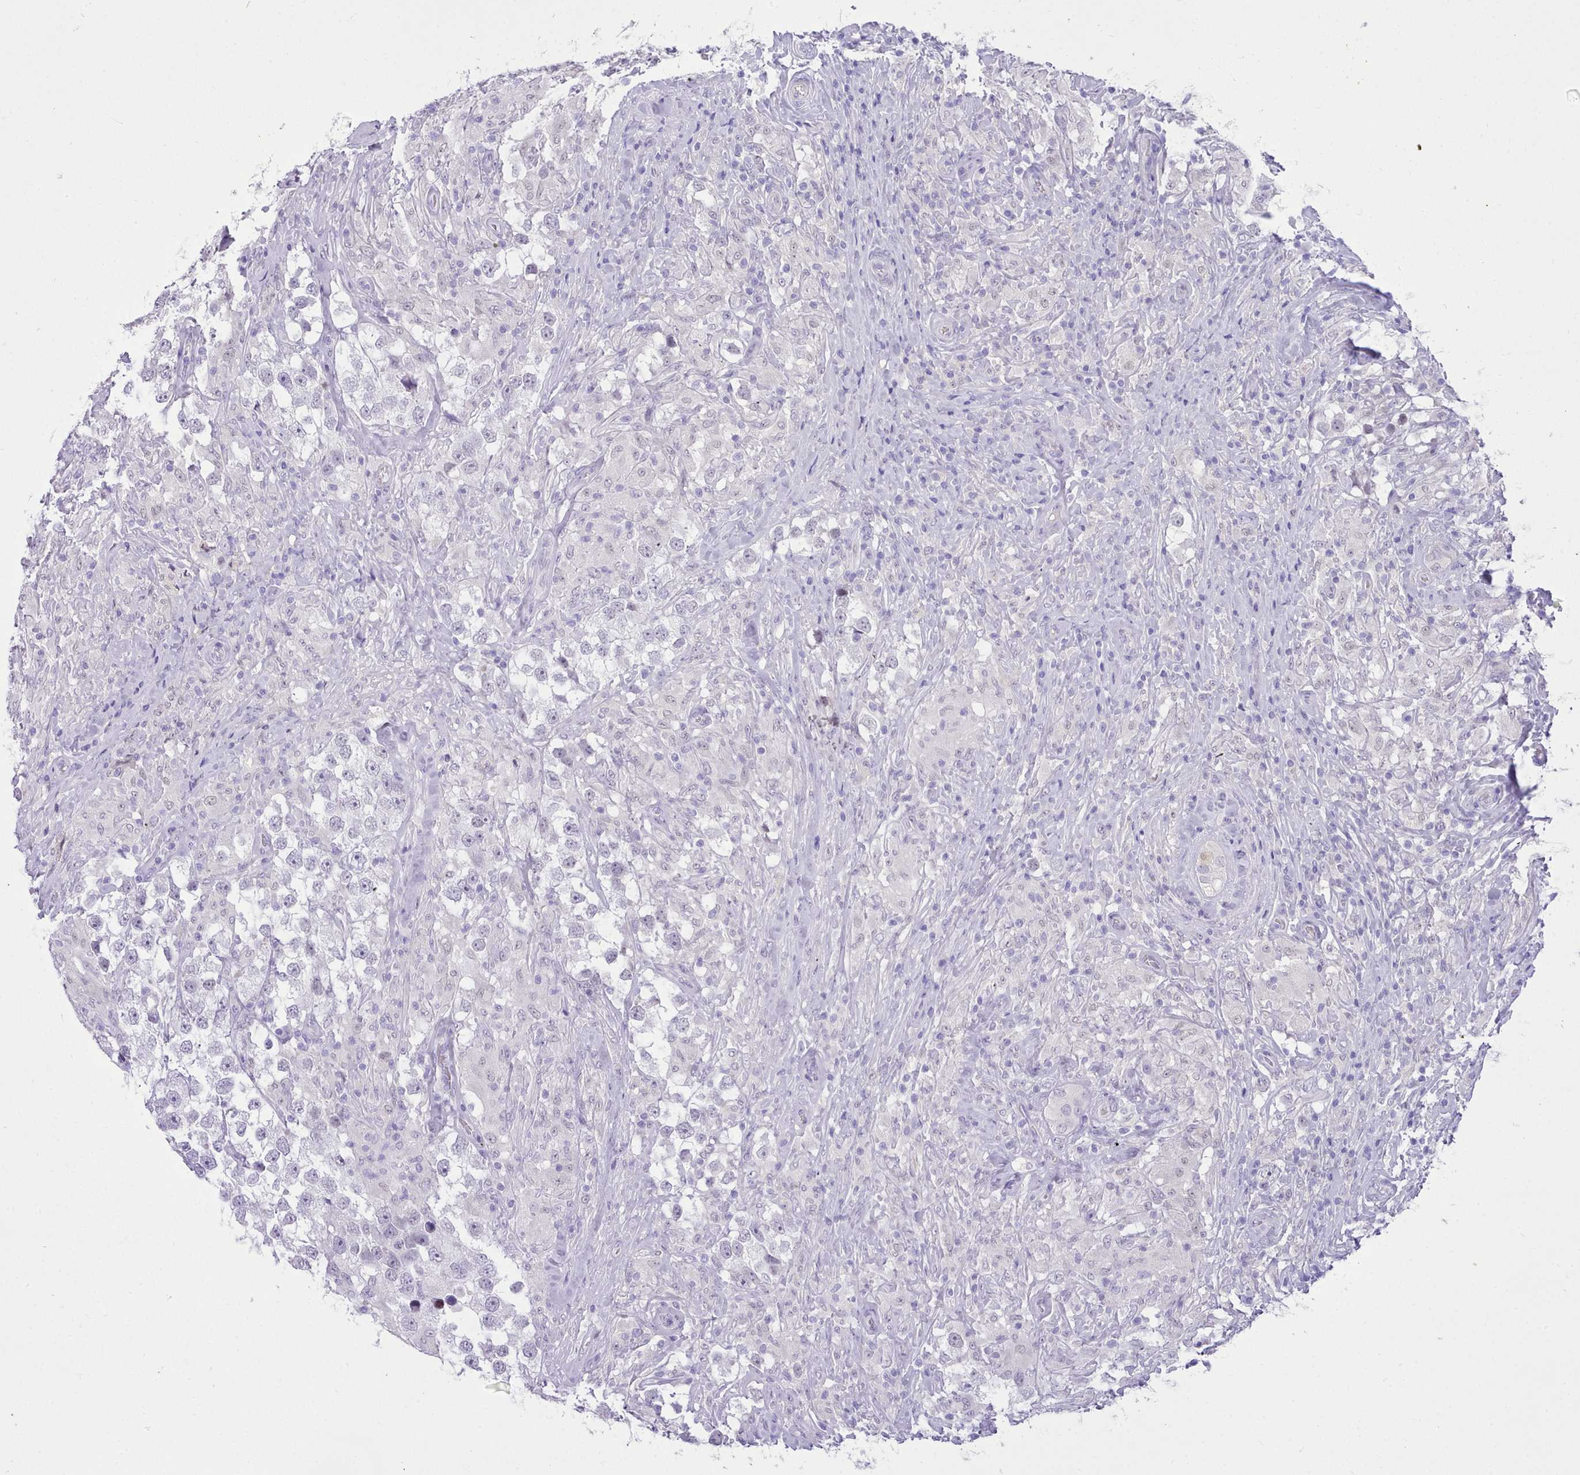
{"staining": {"intensity": "negative", "quantity": "none", "location": "none"}, "tissue": "testis cancer", "cell_type": "Tumor cells", "image_type": "cancer", "snomed": [{"axis": "morphology", "description": "Seminoma, NOS"}, {"axis": "topography", "description": "Testis"}], "caption": "DAB immunohistochemical staining of human testis seminoma exhibits no significant positivity in tumor cells.", "gene": "LRRC37A", "patient": {"sex": "male", "age": 46}}